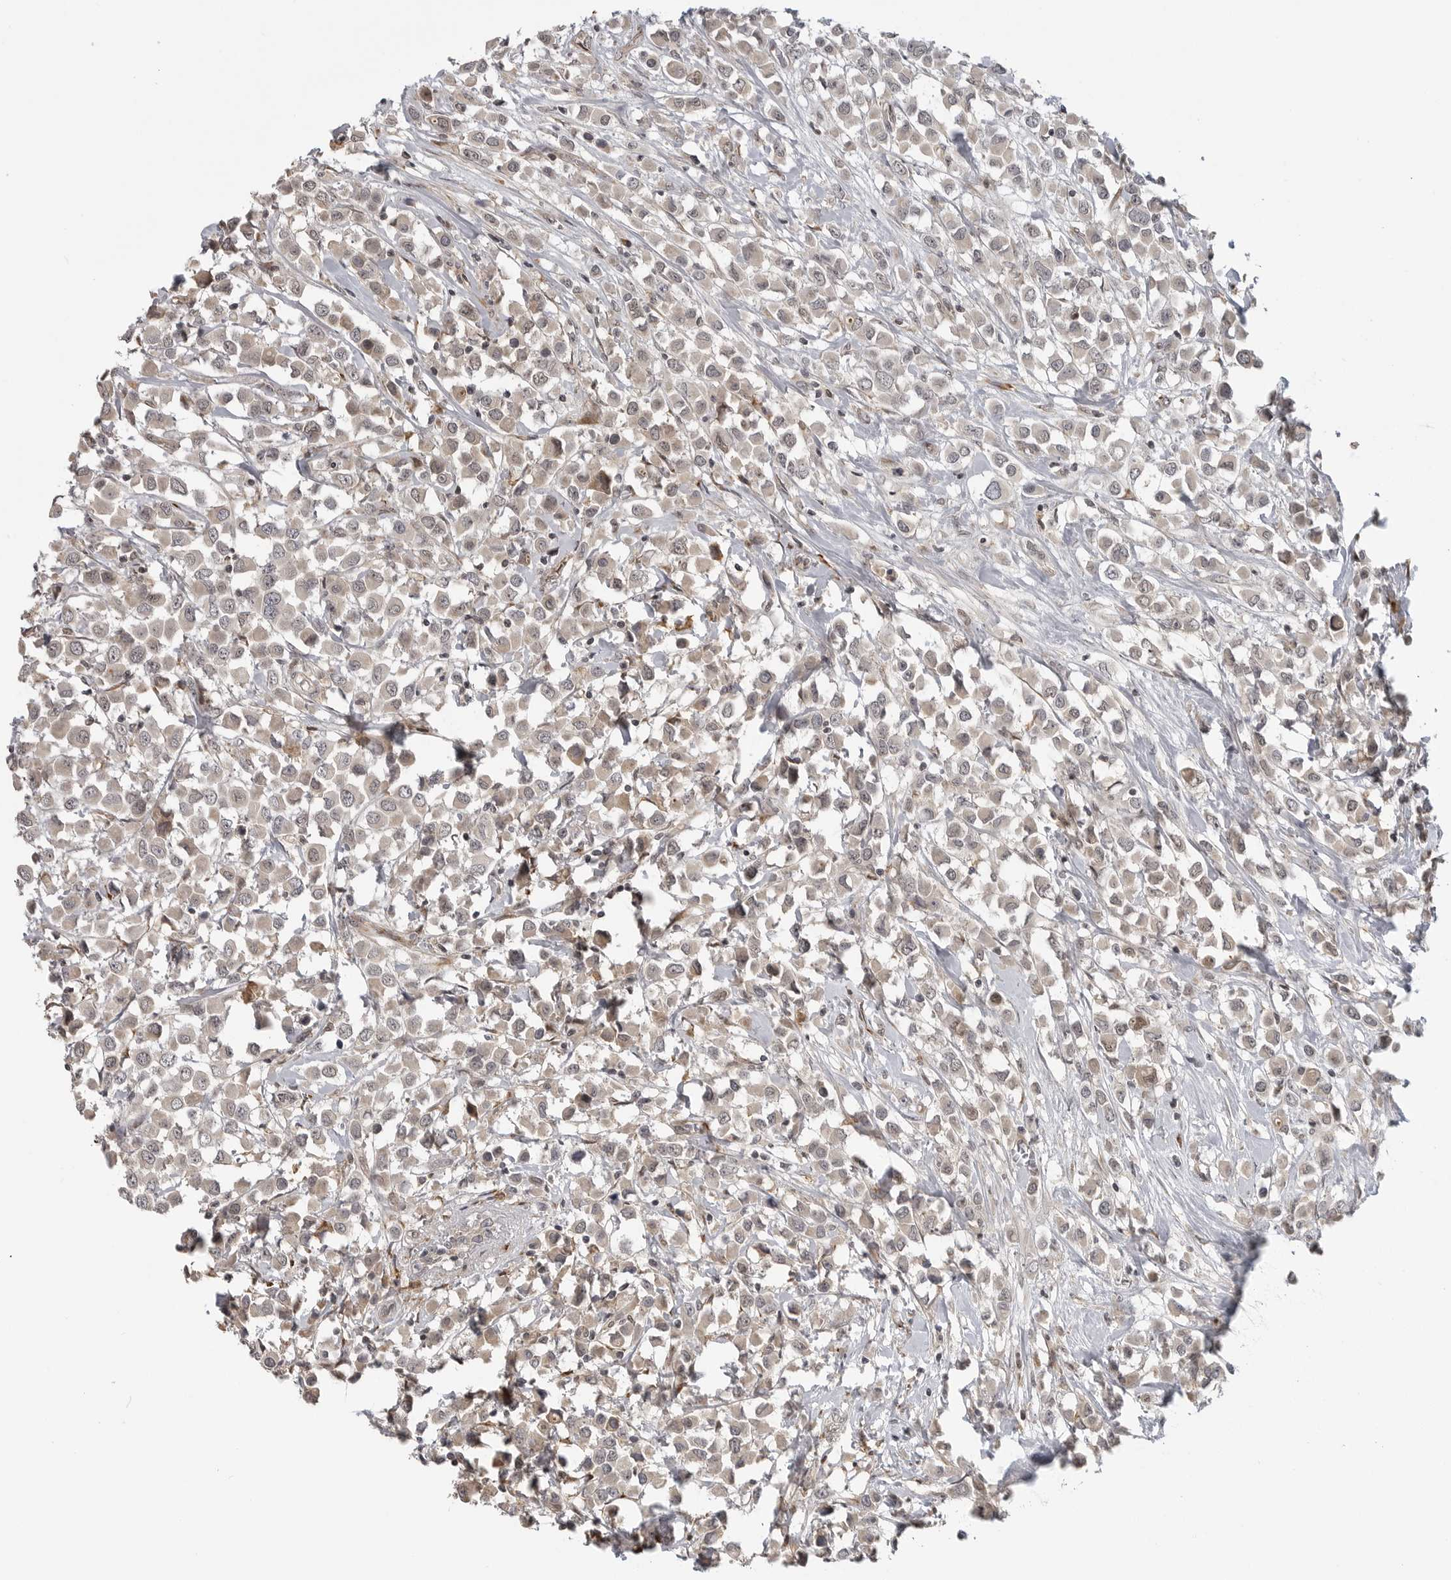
{"staining": {"intensity": "weak", "quantity": "25%-75%", "location": "cytoplasmic/membranous"}, "tissue": "breast cancer", "cell_type": "Tumor cells", "image_type": "cancer", "snomed": [{"axis": "morphology", "description": "Duct carcinoma"}, {"axis": "topography", "description": "Breast"}], "caption": "High-magnification brightfield microscopy of breast invasive ductal carcinoma stained with DAB (3,3'-diaminobenzidine) (brown) and counterstained with hematoxylin (blue). tumor cells exhibit weak cytoplasmic/membranous positivity is identified in approximately25%-75% of cells. (DAB (3,3'-diaminobenzidine) IHC, brown staining for protein, blue staining for nuclei).", "gene": "CEP295NL", "patient": {"sex": "female", "age": 61}}